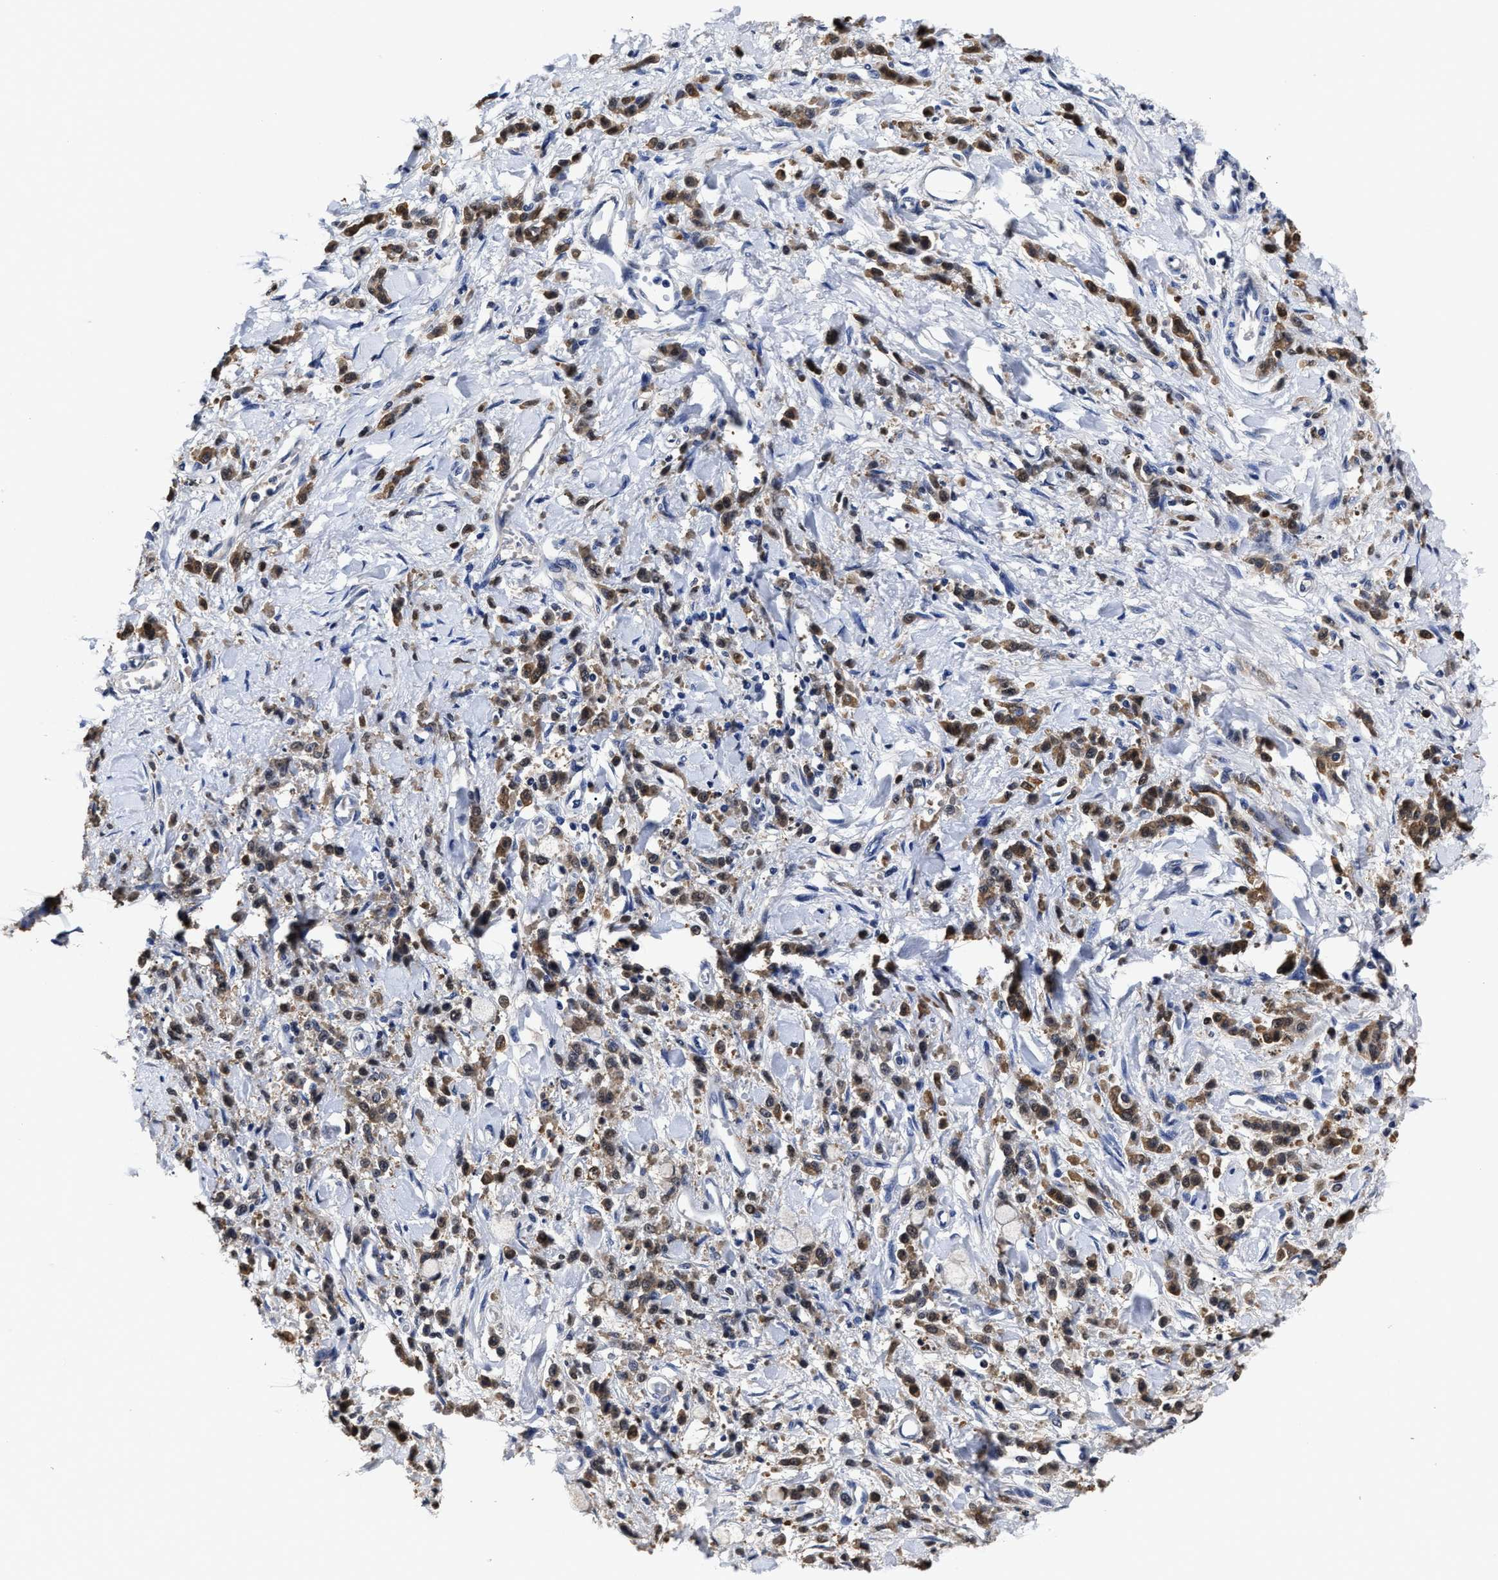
{"staining": {"intensity": "moderate", "quantity": ">75%", "location": "cytoplasmic/membranous"}, "tissue": "stomach cancer", "cell_type": "Tumor cells", "image_type": "cancer", "snomed": [{"axis": "morphology", "description": "Normal tissue, NOS"}, {"axis": "morphology", "description": "Adenocarcinoma, NOS"}, {"axis": "topography", "description": "Stomach"}], "caption": "Immunohistochemical staining of human adenocarcinoma (stomach) reveals moderate cytoplasmic/membranous protein expression in about >75% of tumor cells.", "gene": "PRPF4B", "patient": {"sex": "male", "age": 82}}